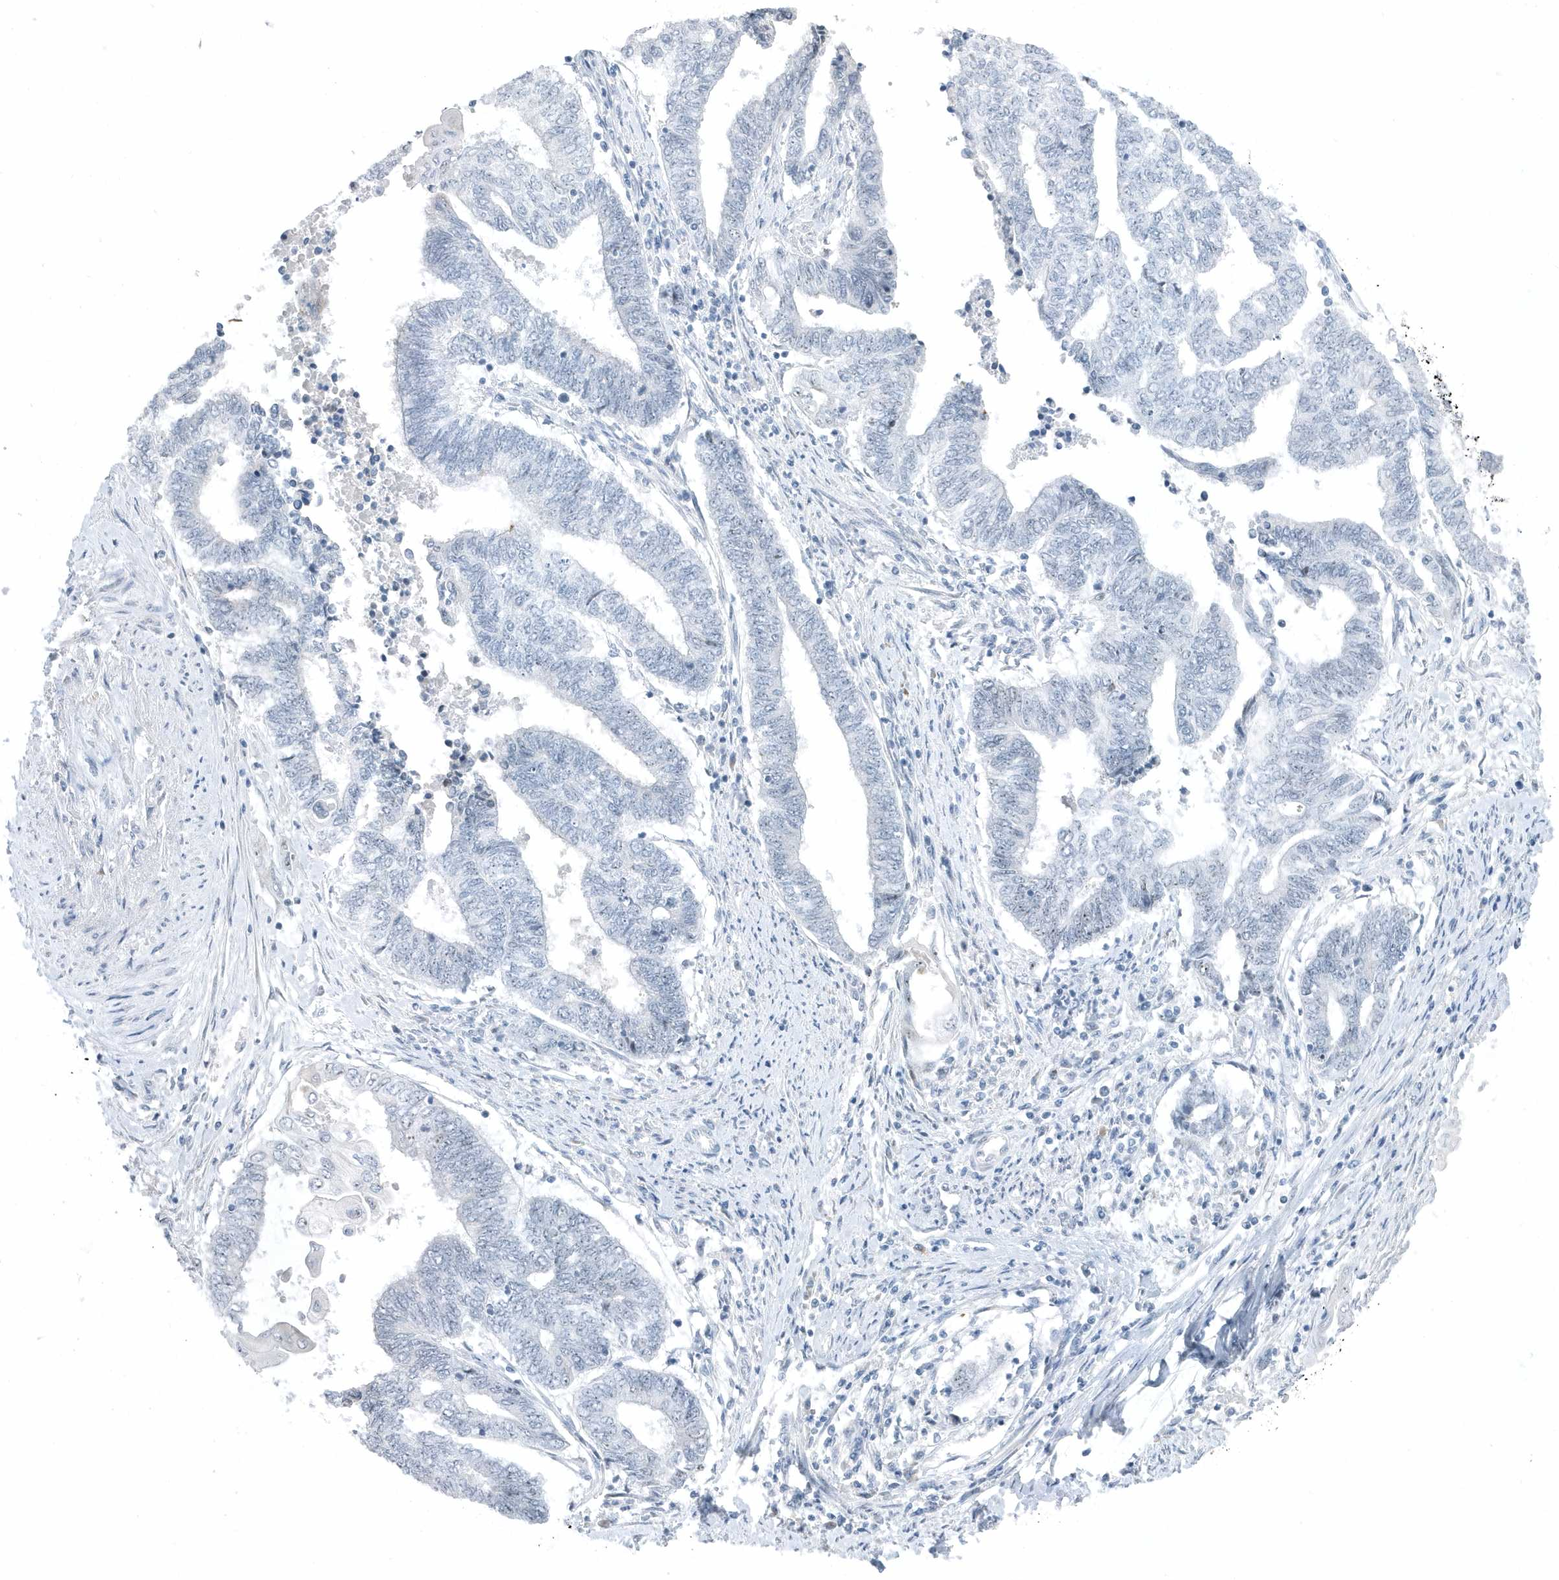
{"staining": {"intensity": "negative", "quantity": "none", "location": "none"}, "tissue": "endometrial cancer", "cell_type": "Tumor cells", "image_type": "cancer", "snomed": [{"axis": "morphology", "description": "Adenocarcinoma, NOS"}, {"axis": "topography", "description": "Uterus"}, {"axis": "topography", "description": "Endometrium"}], "caption": "IHC image of human endometrial adenocarcinoma stained for a protein (brown), which exhibits no staining in tumor cells.", "gene": "RPF2", "patient": {"sex": "female", "age": 70}}